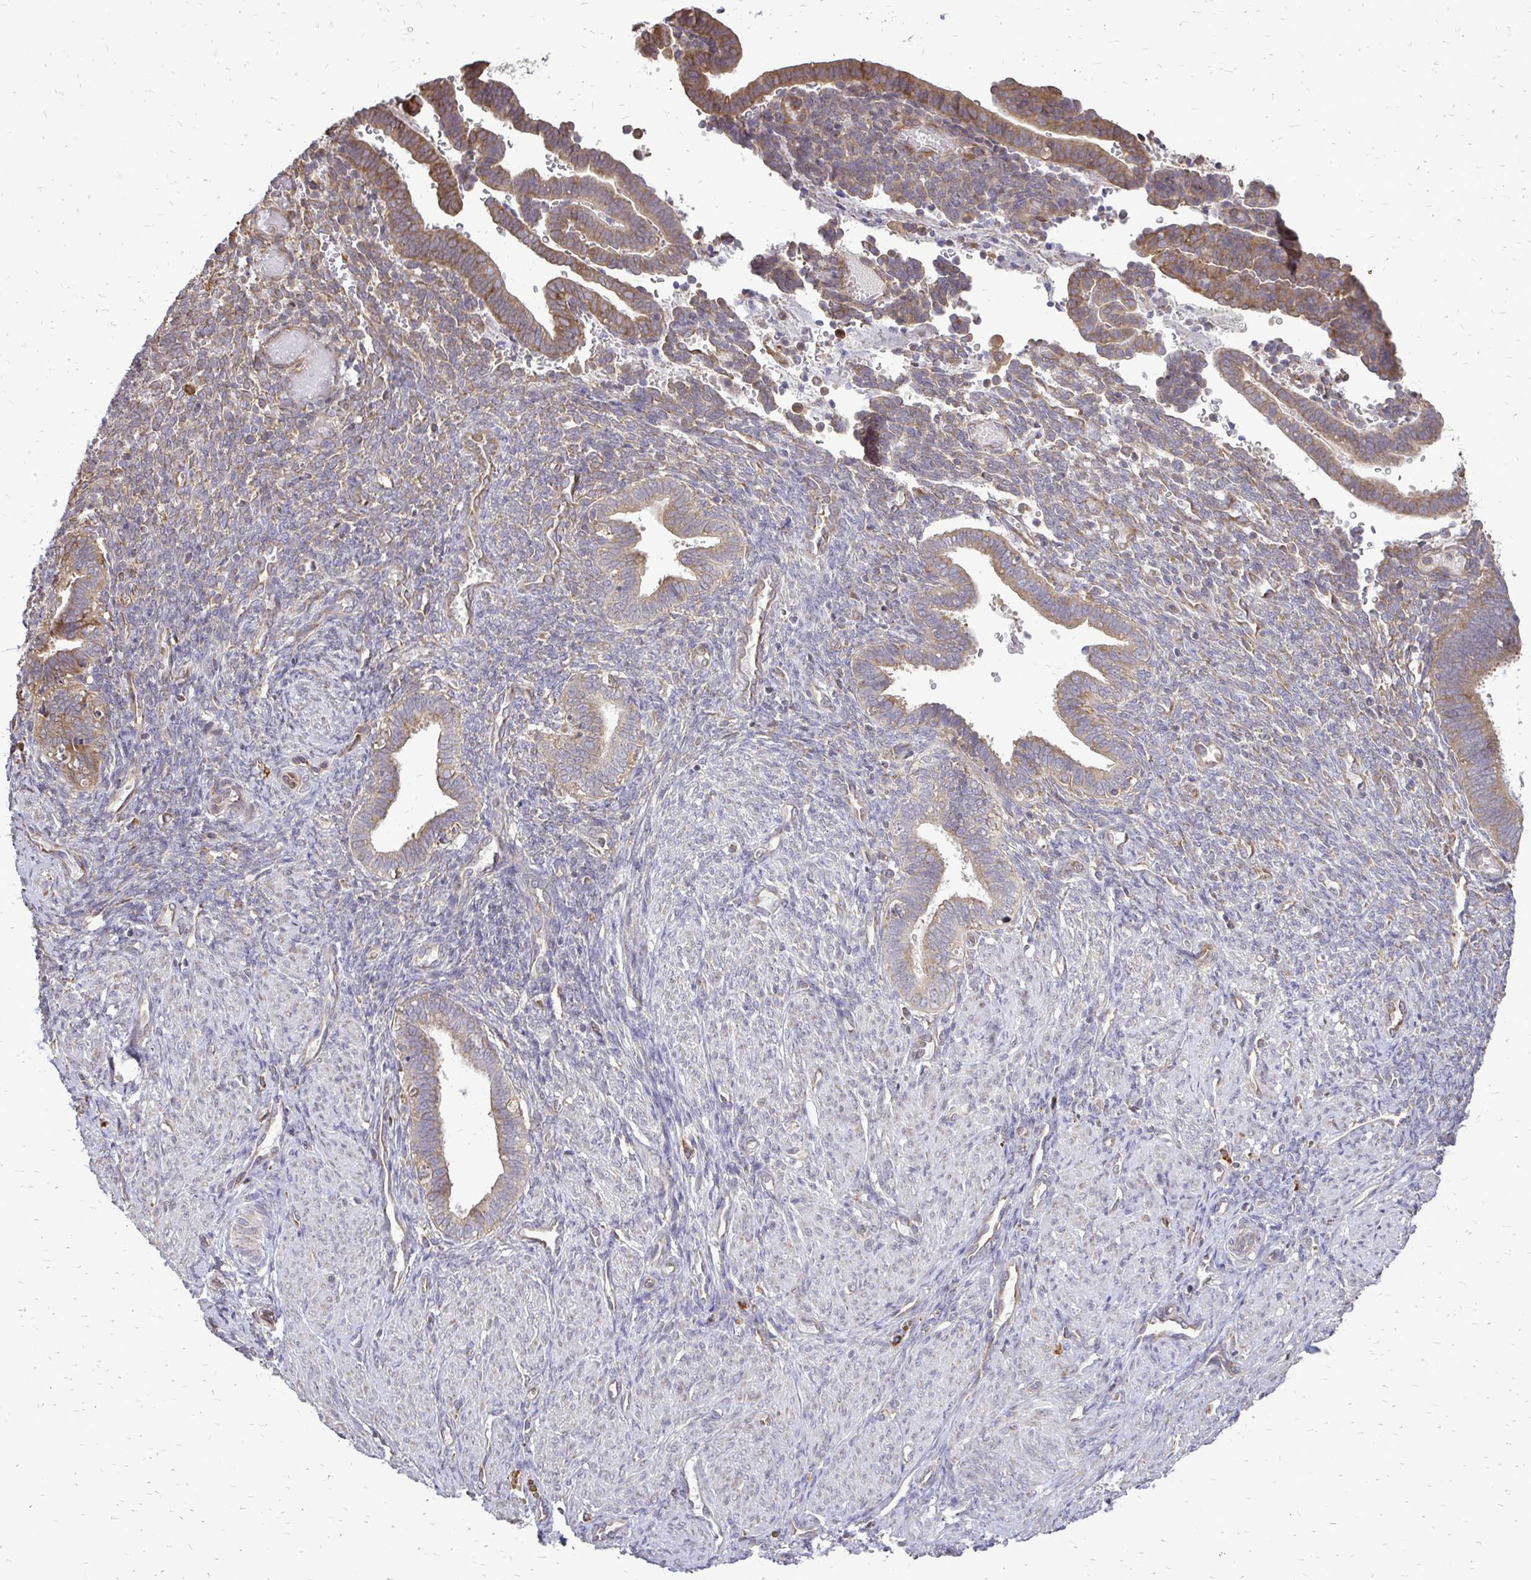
{"staining": {"intensity": "moderate", "quantity": "25%-75%", "location": "cytoplasmic/membranous"}, "tissue": "endometrium", "cell_type": "Cells in endometrial stroma", "image_type": "normal", "snomed": [{"axis": "morphology", "description": "Normal tissue, NOS"}, {"axis": "topography", "description": "Endometrium"}], "caption": "Immunohistochemistry (IHC) histopathology image of unremarkable endometrium: endometrium stained using immunohistochemistry shows medium levels of moderate protein expression localized specifically in the cytoplasmic/membranous of cells in endometrial stroma, appearing as a cytoplasmic/membranous brown color.", "gene": "RPS3", "patient": {"sex": "female", "age": 34}}